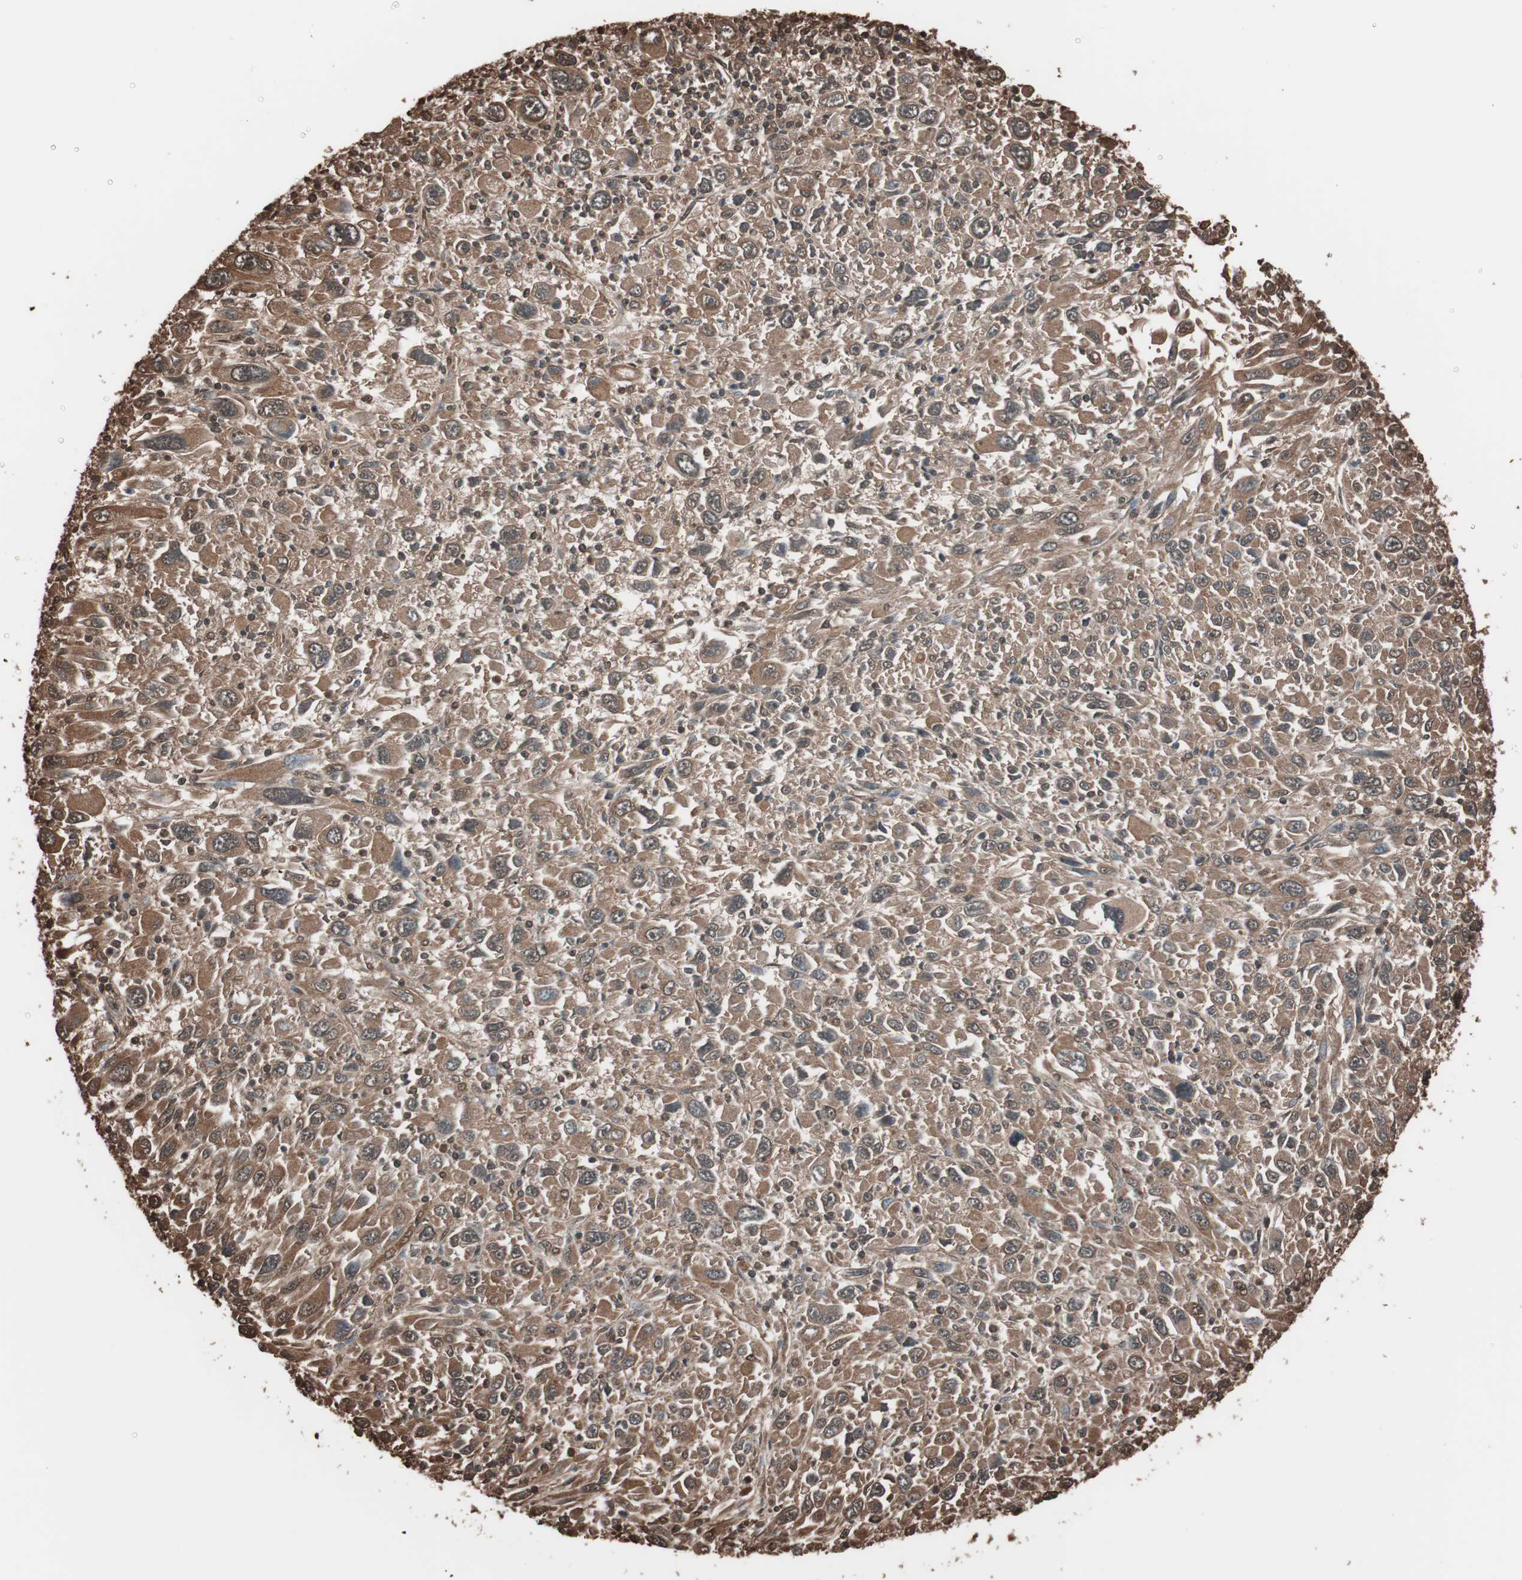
{"staining": {"intensity": "moderate", "quantity": ">75%", "location": "cytoplasmic/membranous"}, "tissue": "melanoma", "cell_type": "Tumor cells", "image_type": "cancer", "snomed": [{"axis": "morphology", "description": "Malignant melanoma, Metastatic site"}, {"axis": "topography", "description": "Skin"}], "caption": "Approximately >75% of tumor cells in human melanoma reveal moderate cytoplasmic/membranous protein staining as visualized by brown immunohistochemical staining.", "gene": "CALM2", "patient": {"sex": "female", "age": 56}}